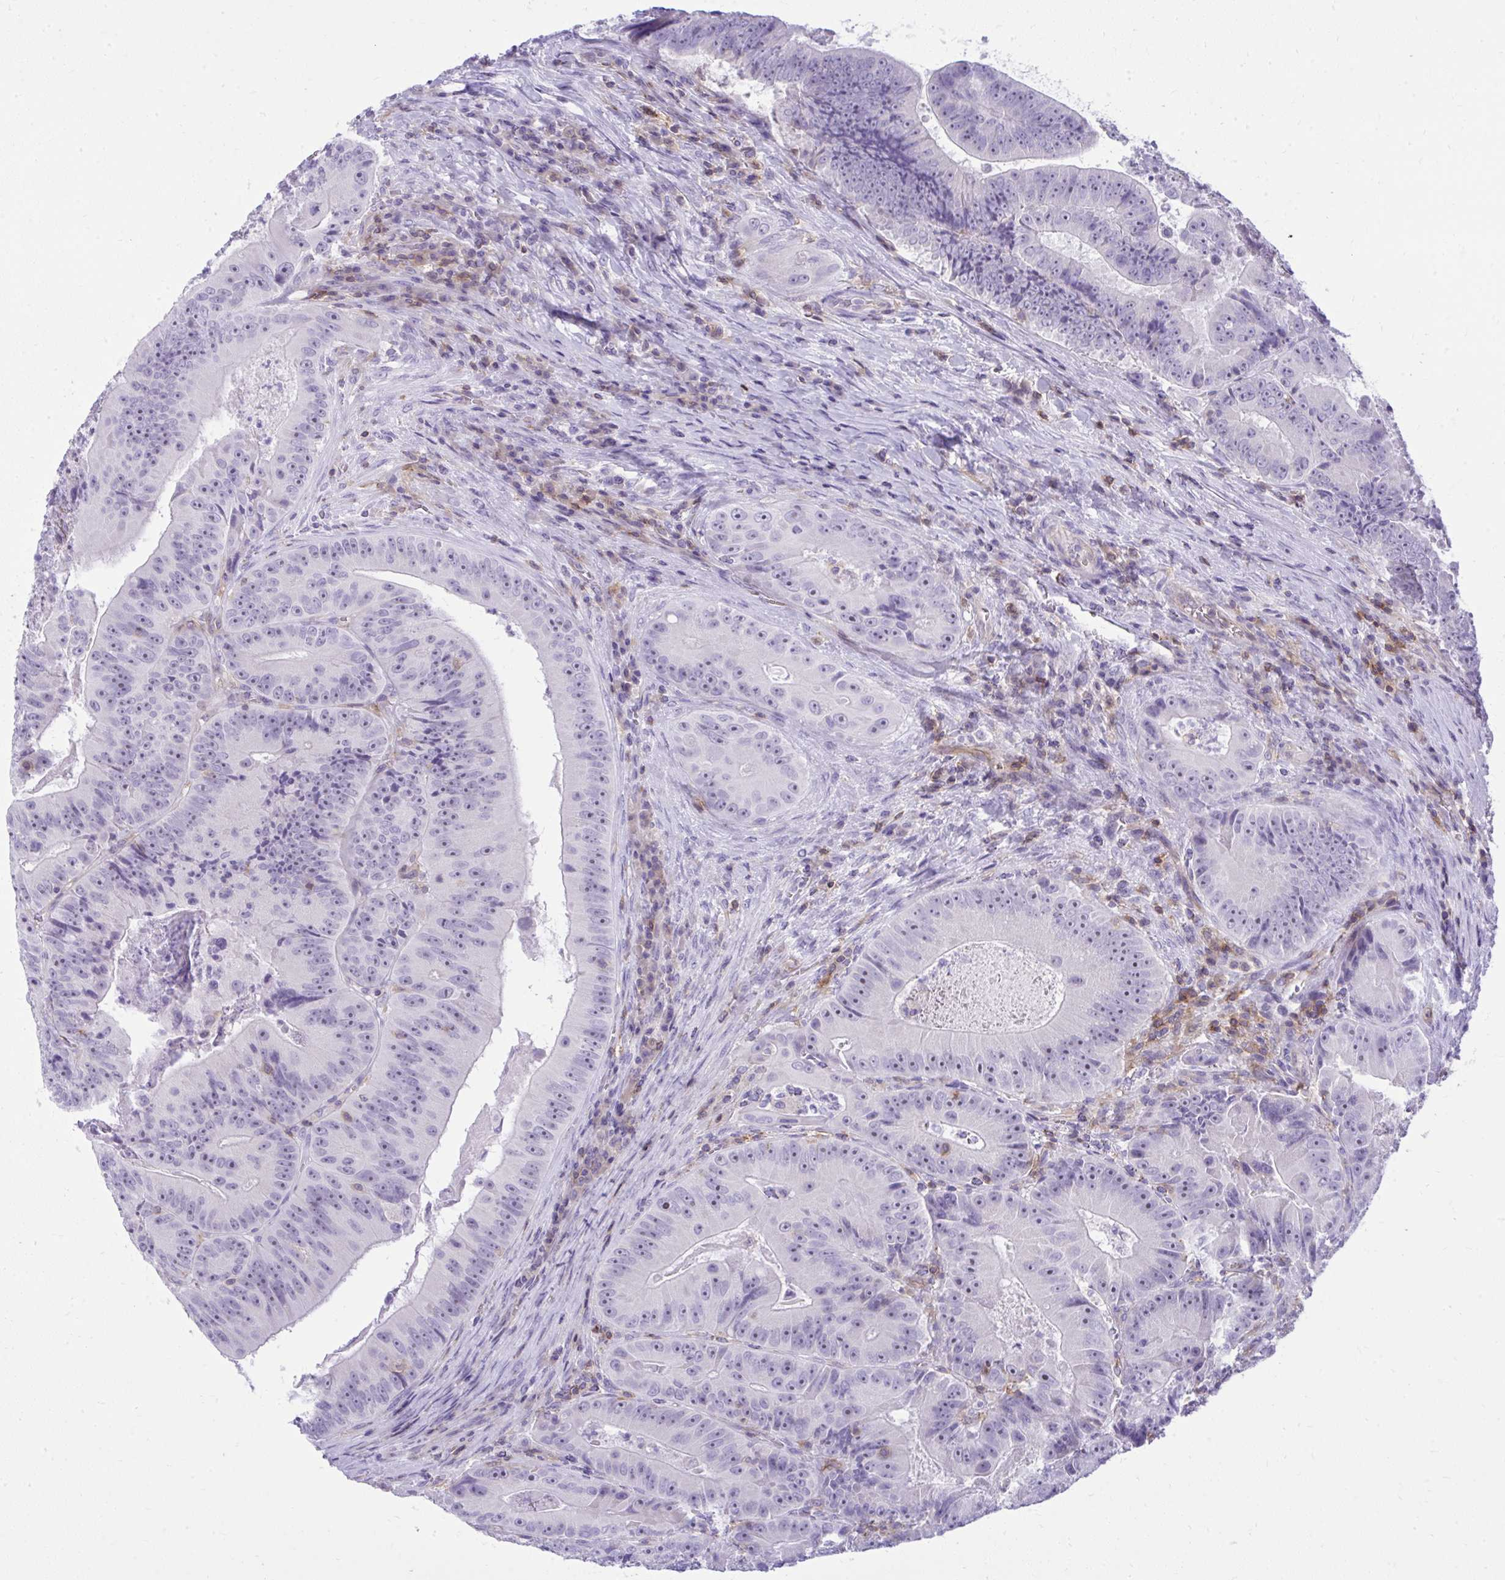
{"staining": {"intensity": "negative", "quantity": "none", "location": "none"}, "tissue": "colorectal cancer", "cell_type": "Tumor cells", "image_type": "cancer", "snomed": [{"axis": "morphology", "description": "Adenocarcinoma, NOS"}, {"axis": "topography", "description": "Colon"}], "caption": "A photomicrograph of human colorectal cancer (adenocarcinoma) is negative for staining in tumor cells.", "gene": "GPRIN3", "patient": {"sex": "female", "age": 86}}